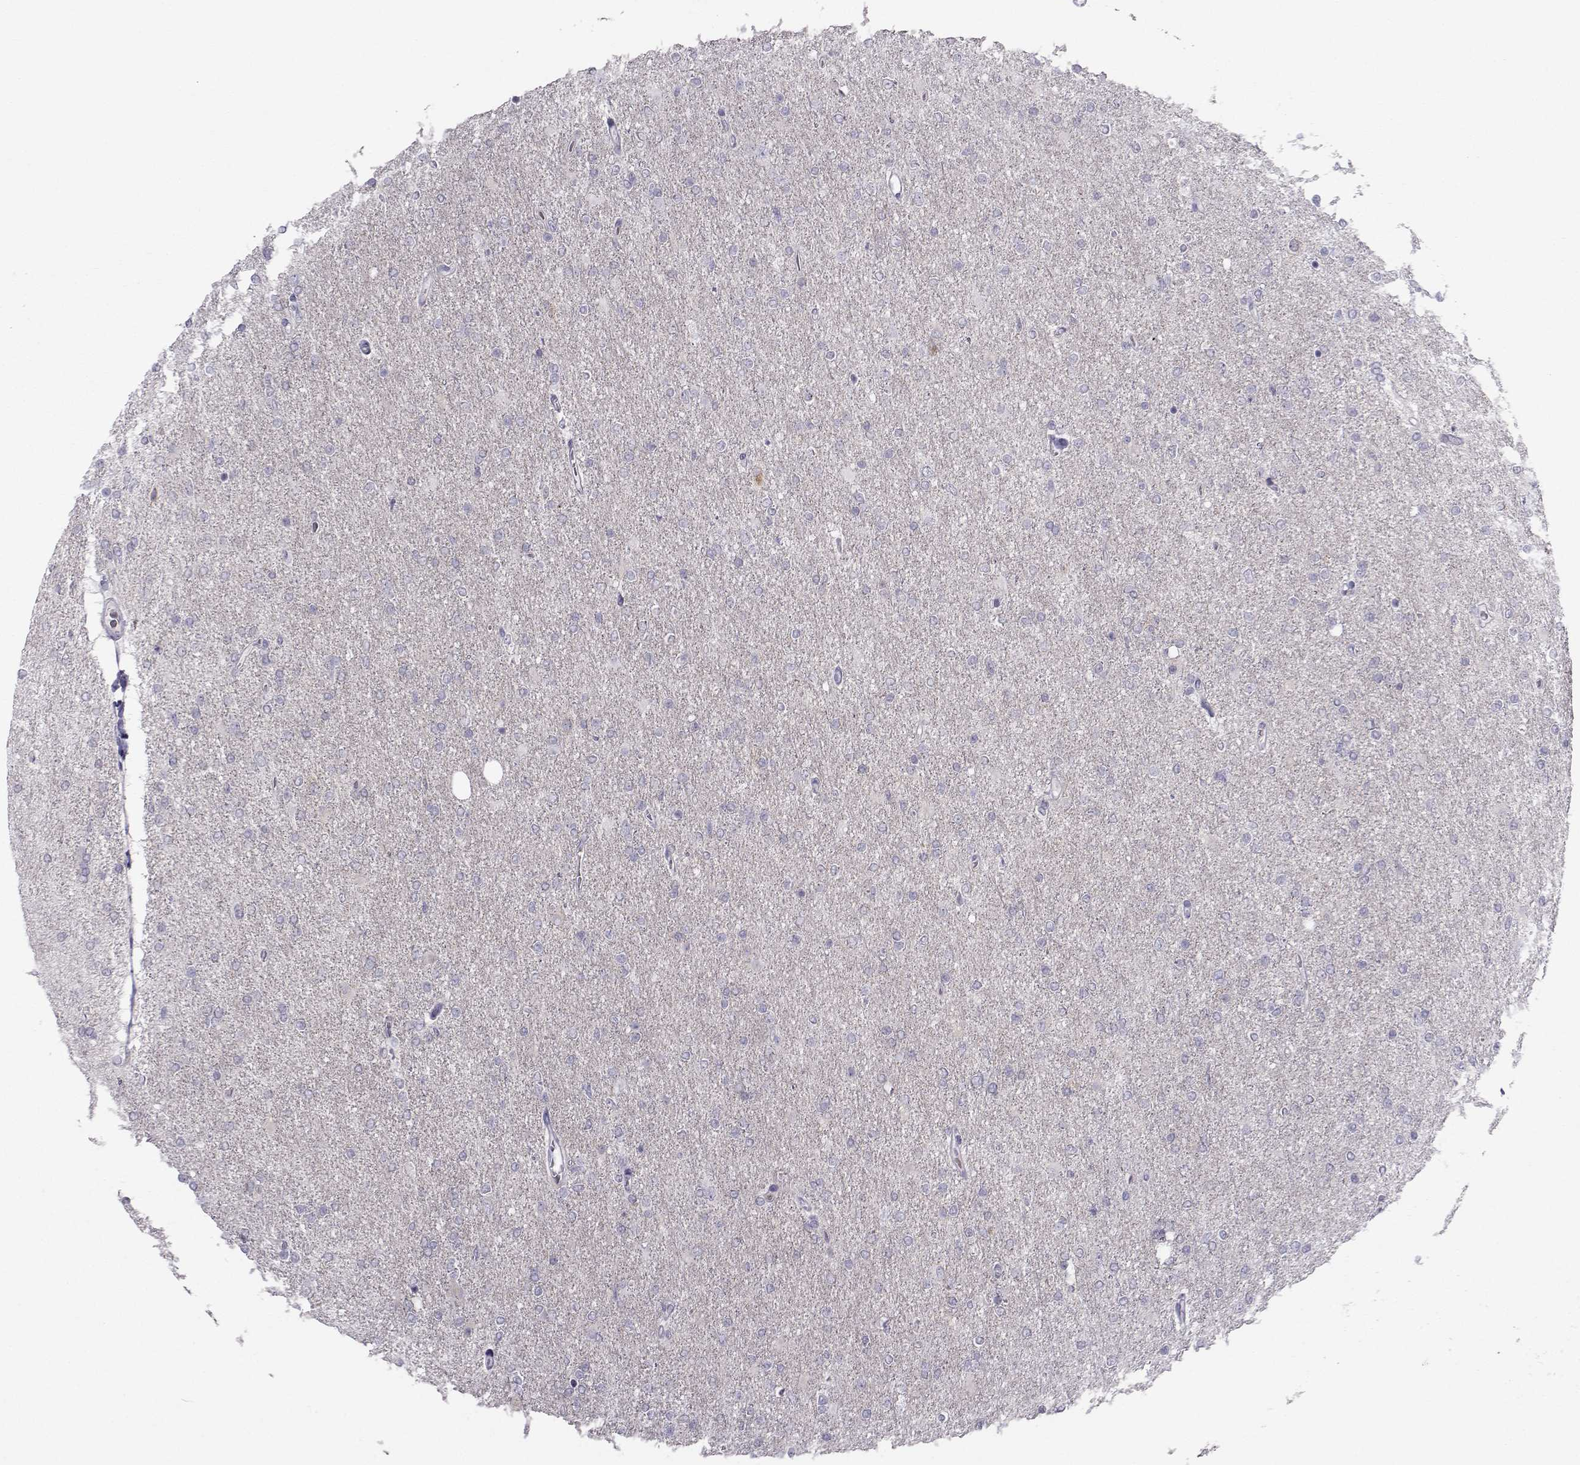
{"staining": {"intensity": "negative", "quantity": "none", "location": "none"}, "tissue": "glioma", "cell_type": "Tumor cells", "image_type": "cancer", "snomed": [{"axis": "morphology", "description": "Glioma, malignant, High grade"}, {"axis": "topography", "description": "Cerebral cortex"}], "caption": "This is an immunohistochemistry micrograph of high-grade glioma (malignant). There is no expression in tumor cells.", "gene": "GARIN3", "patient": {"sex": "male", "age": 70}}